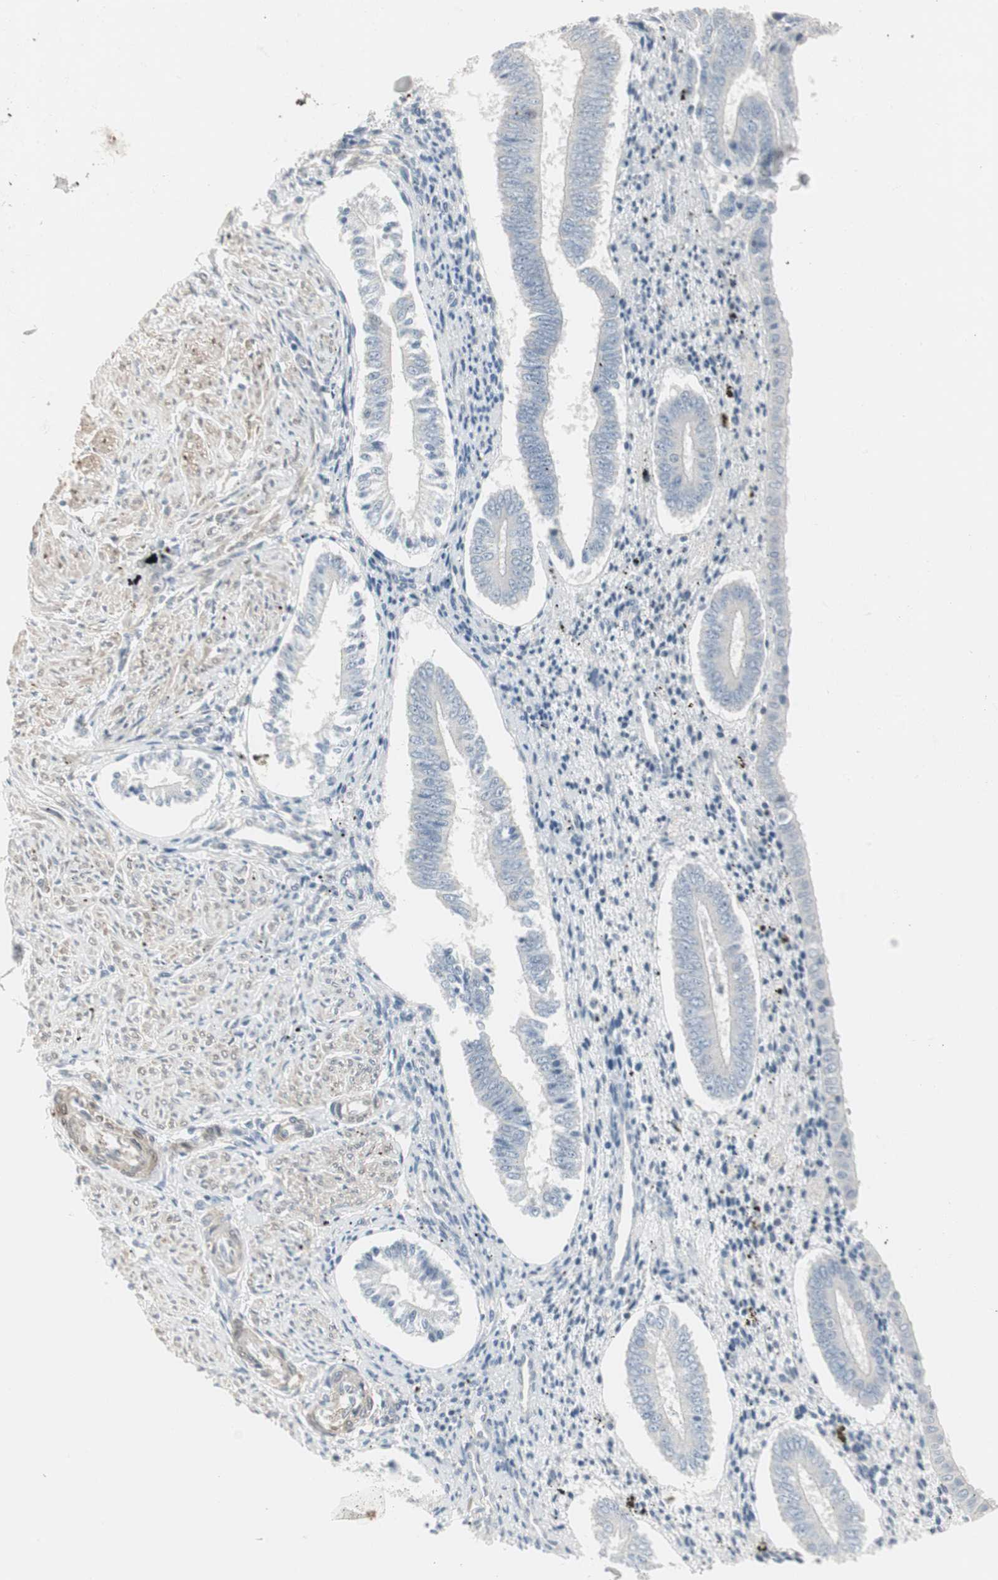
{"staining": {"intensity": "negative", "quantity": "none", "location": "none"}, "tissue": "endometrium", "cell_type": "Cells in endometrial stroma", "image_type": "normal", "snomed": [{"axis": "morphology", "description": "Normal tissue, NOS"}, {"axis": "topography", "description": "Endometrium"}], "caption": "Protein analysis of normal endometrium reveals no significant expression in cells in endometrial stroma. (Brightfield microscopy of DAB (3,3'-diaminobenzidine) IHC at high magnification).", "gene": "DMPK", "patient": {"sex": "female", "age": 42}}